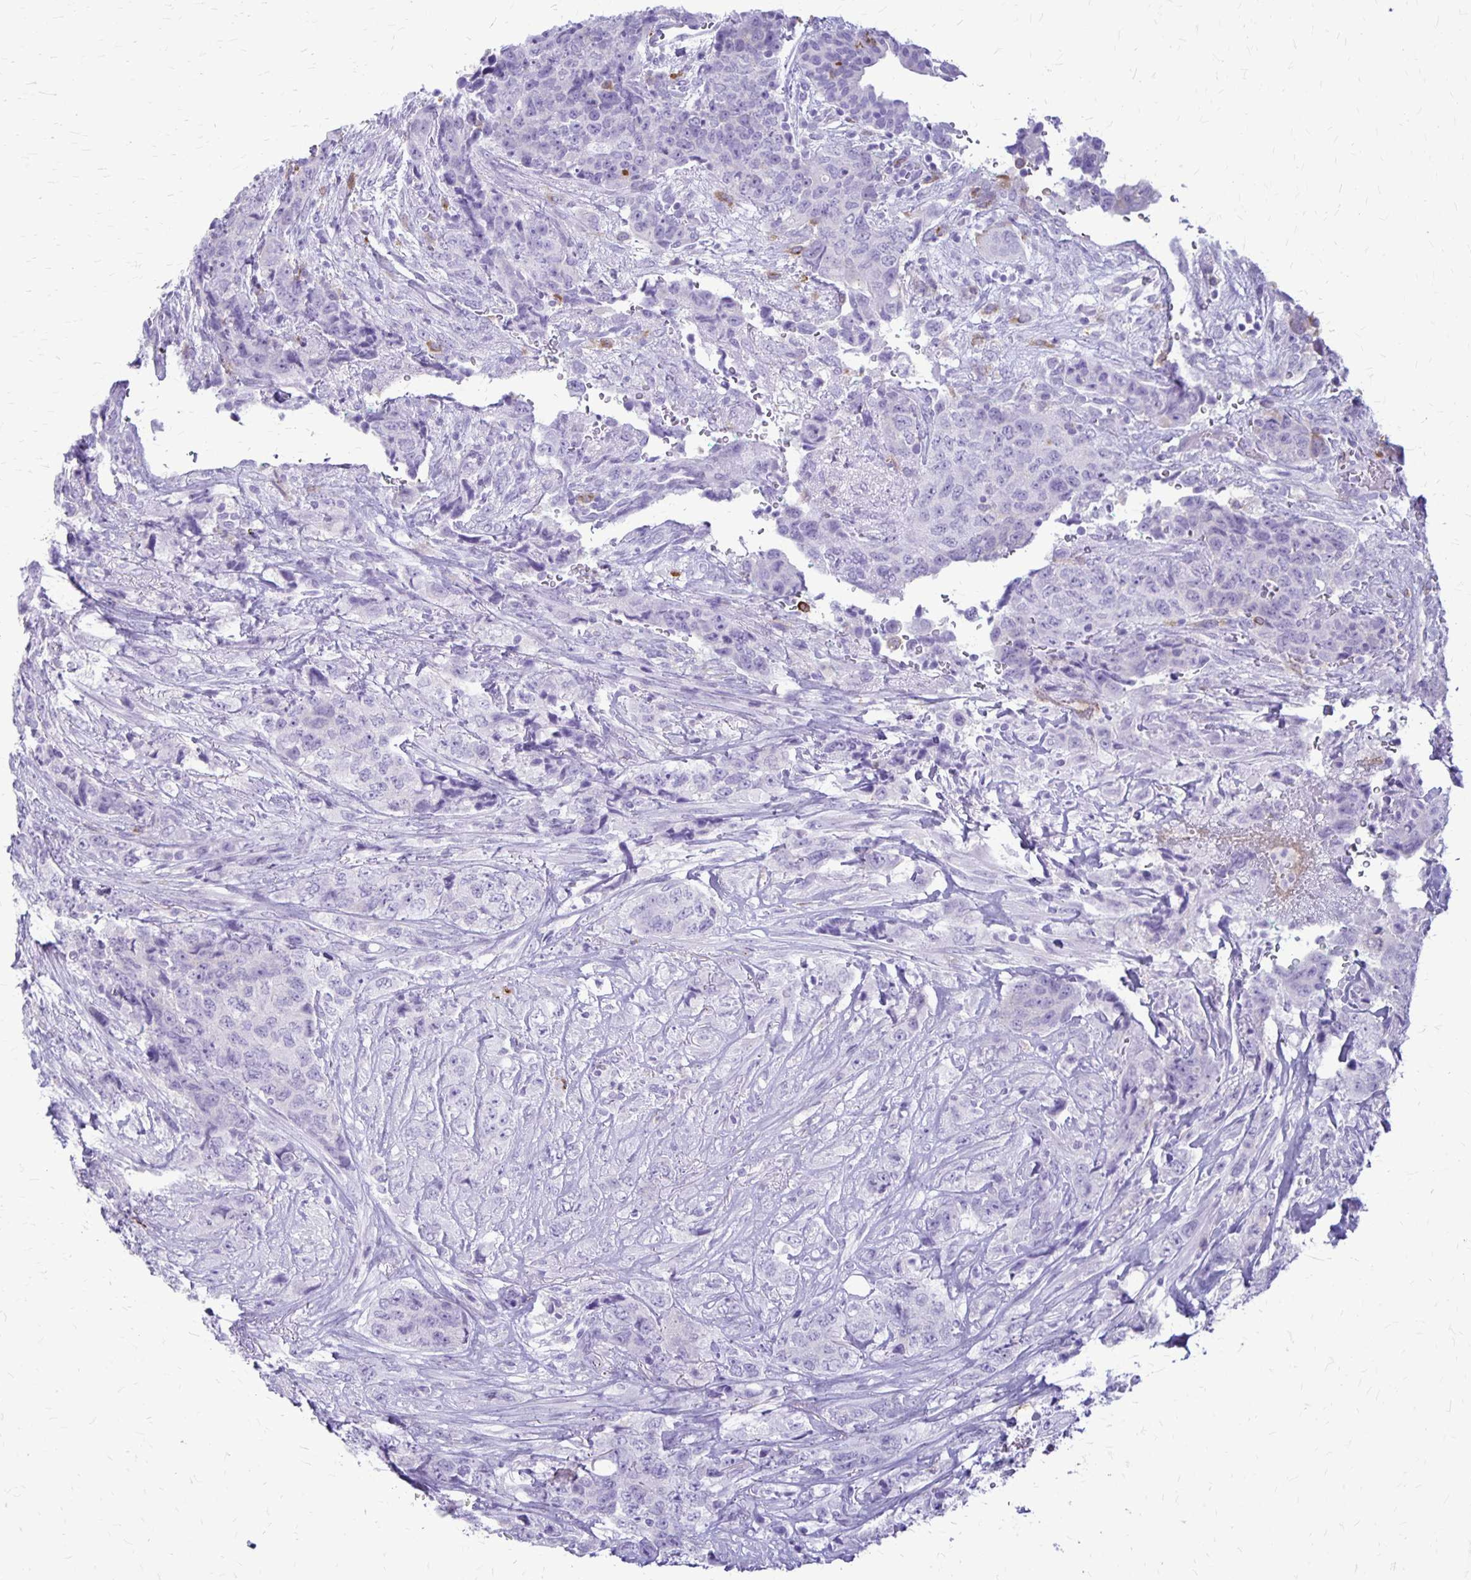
{"staining": {"intensity": "negative", "quantity": "none", "location": "none"}, "tissue": "urothelial cancer", "cell_type": "Tumor cells", "image_type": "cancer", "snomed": [{"axis": "morphology", "description": "Urothelial carcinoma, High grade"}, {"axis": "topography", "description": "Urinary bladder"}], "caption": "Human urothelial carcinoma (high-grade) stained for a protein using immunohistochemistry (IHC) exhibits no positivity in tumor cells.", "gene": "RTN1", "patient": {"sex": "female", "age": 78}}